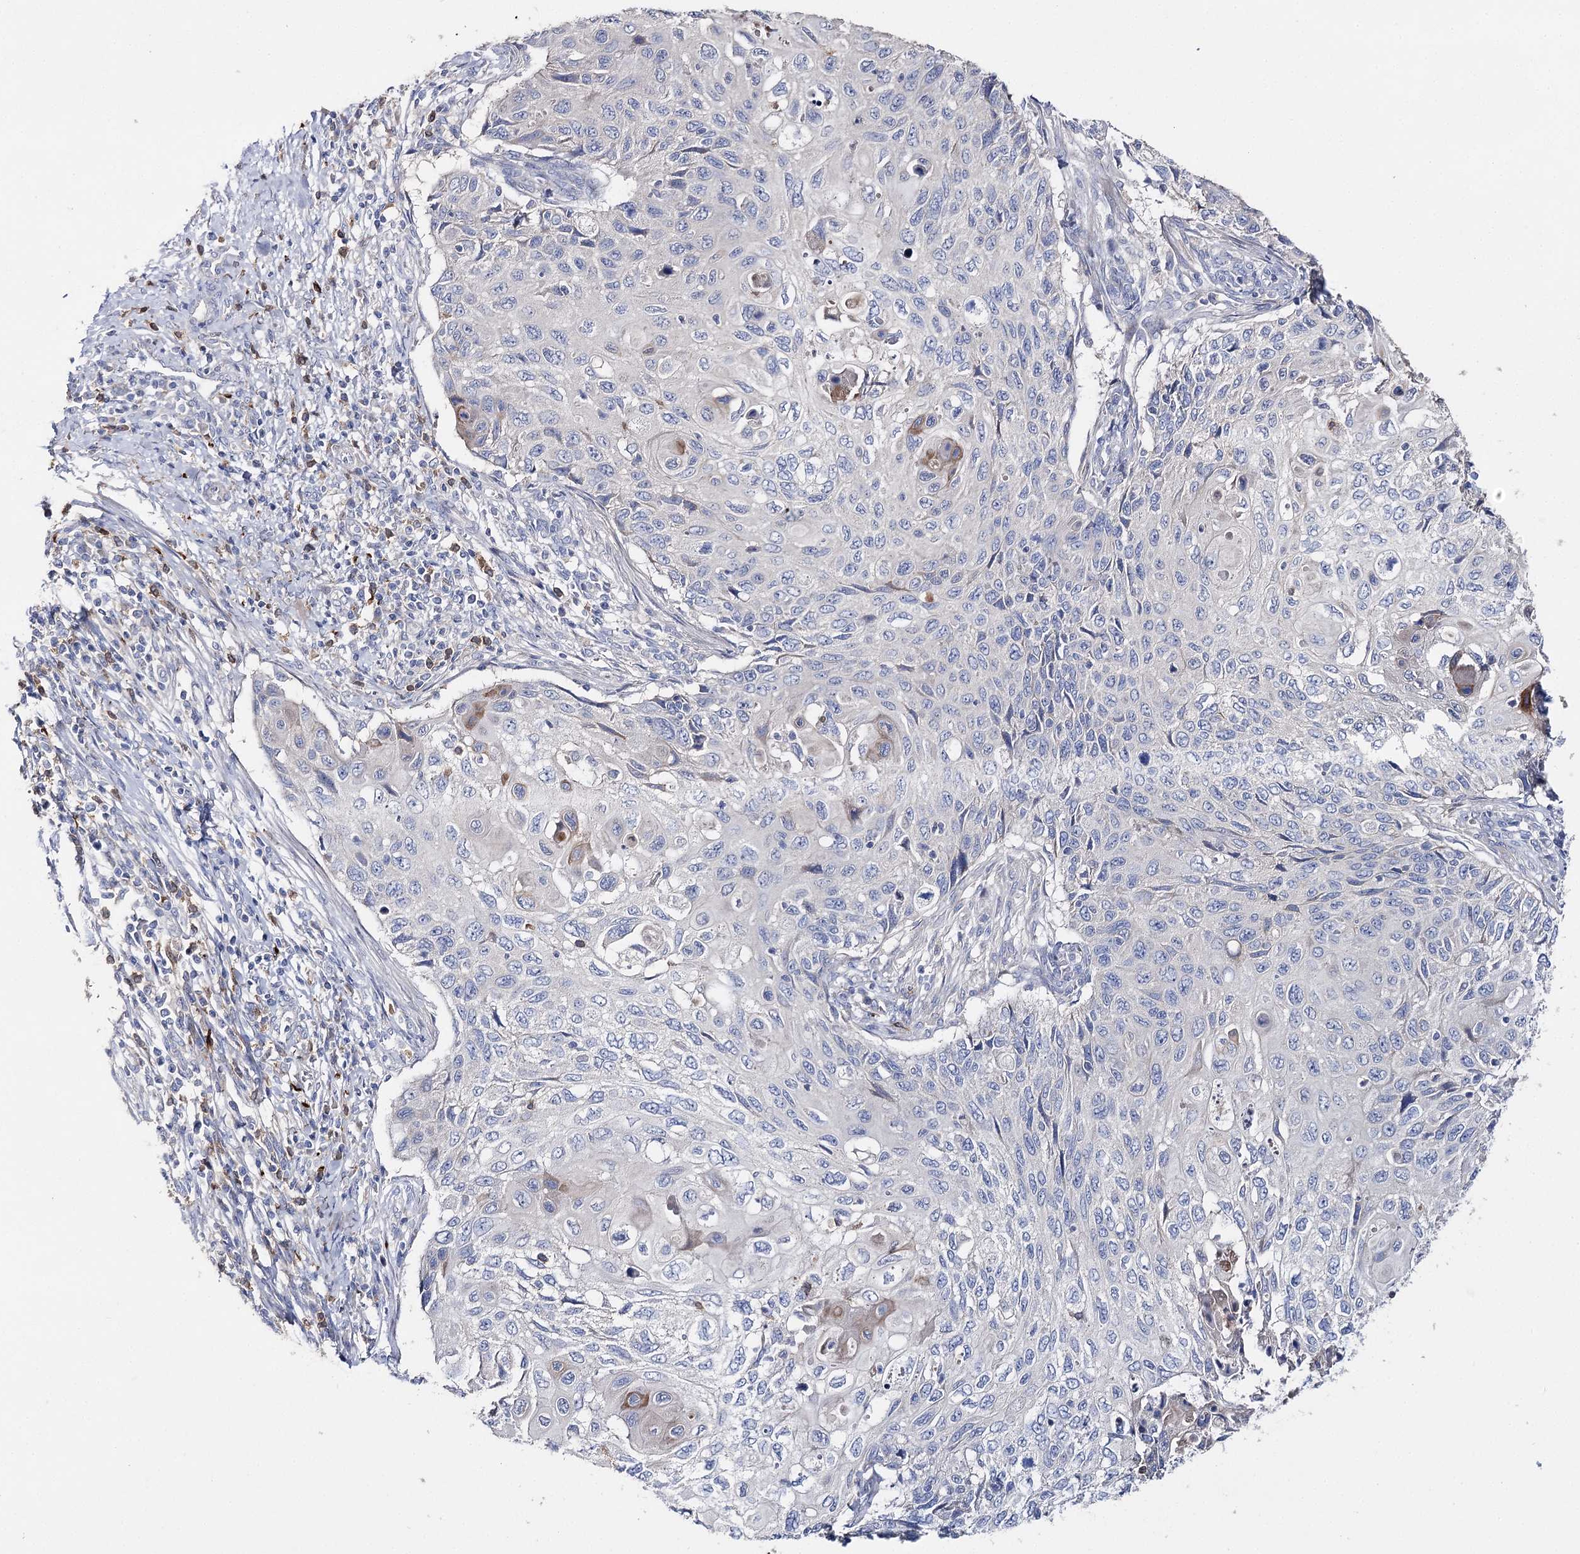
{"staining": {"intensity": "negative", "quantity": "none", "location": "none"}, "tissue": "cervical cancer", "cell_type": "Tumor cells", "image_type": "cancer", "snomed": [{"axis": "morphology", "description": "Squamous cell carcinoma, NOS"}, {"axis": "topography", "description": "Cervix"}], "caption": "Cervical squamous cell carcinoma stained for a protein using IHC displays no positivity tumor cells.", "gene": "NRAP", "patient": {"sex": "female", "age": 70}}